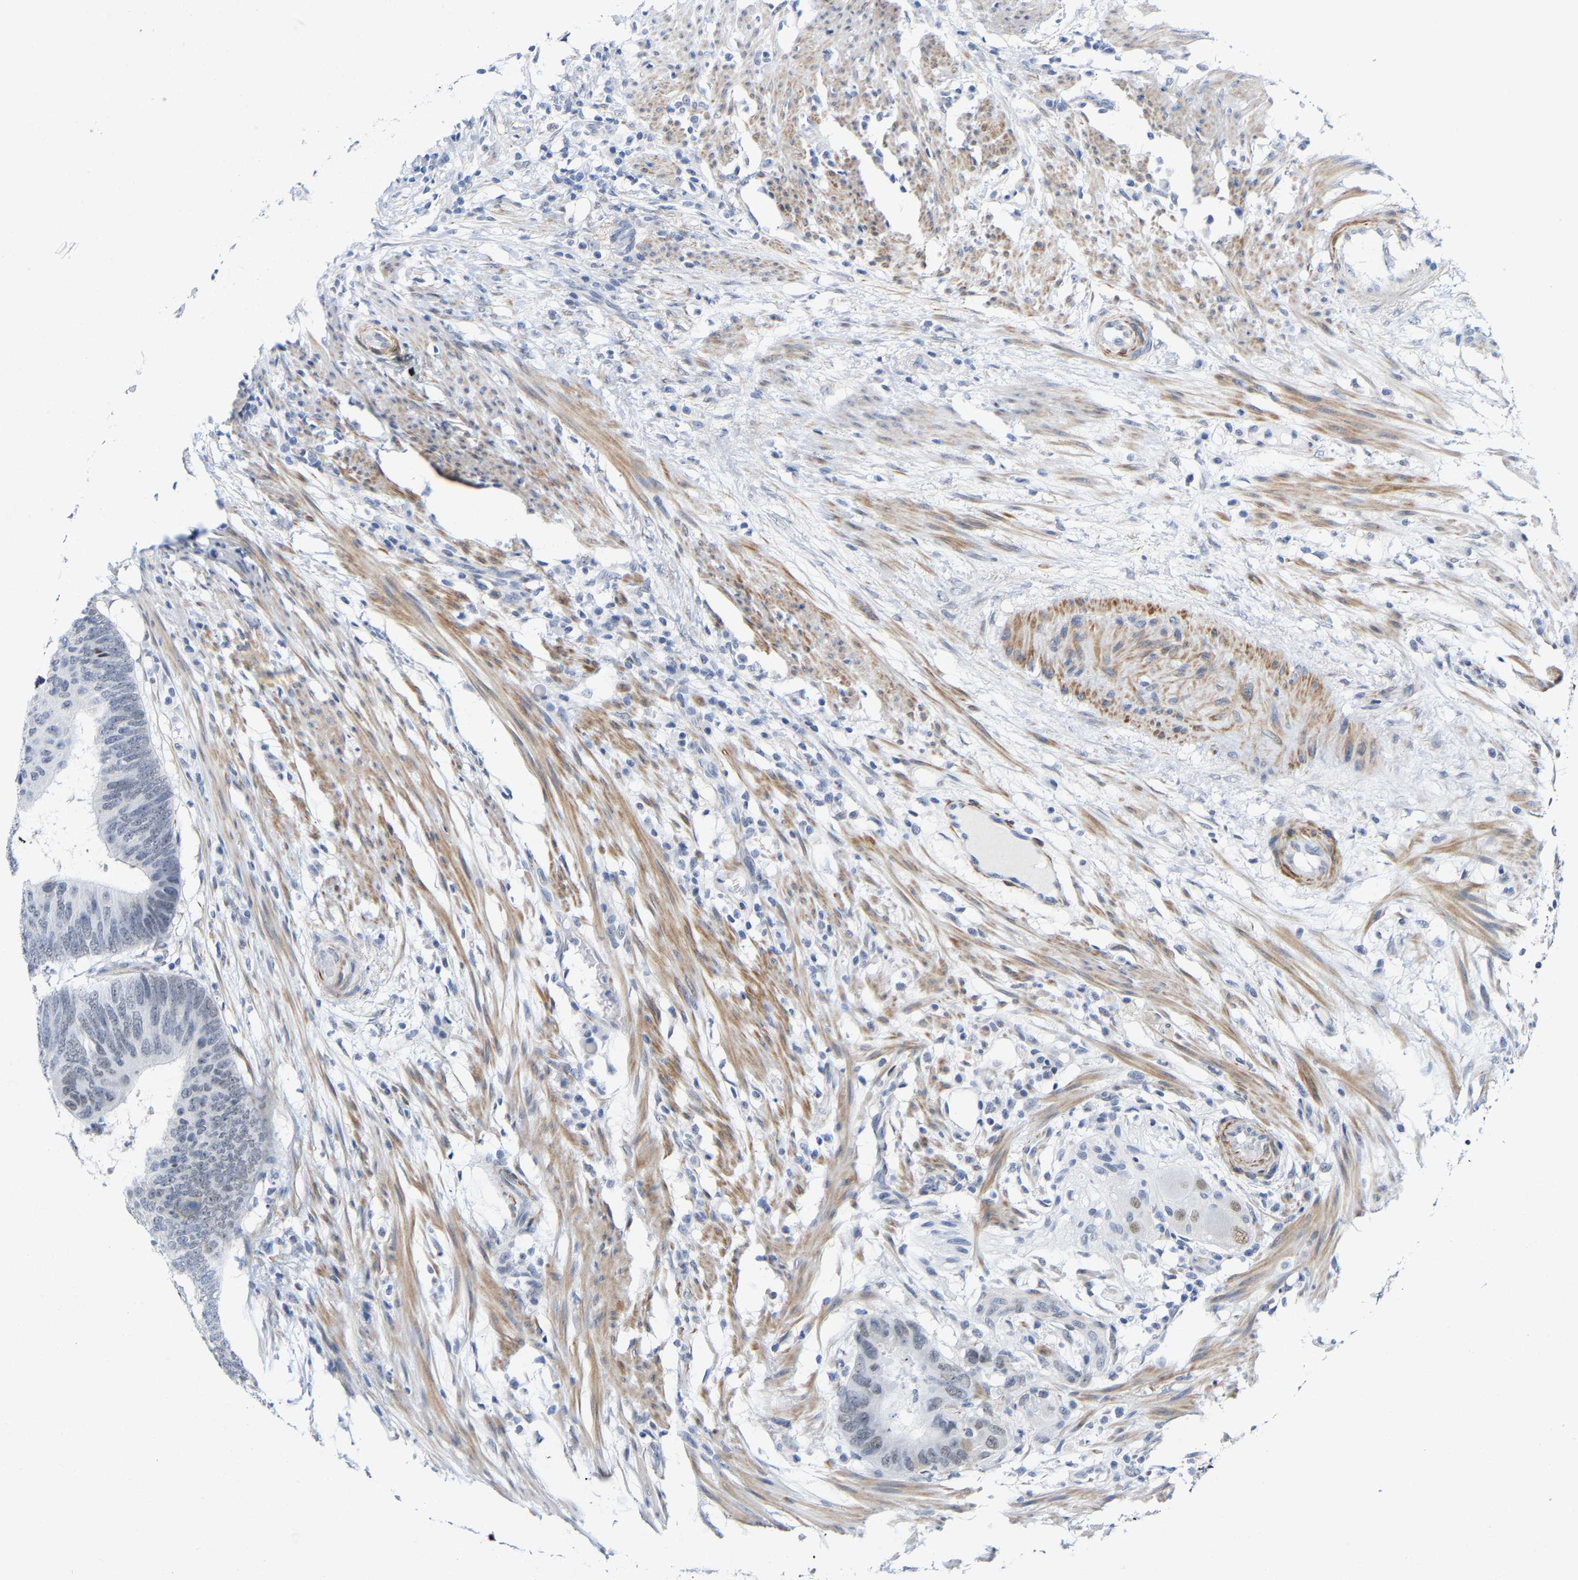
{"staining": {"intensity": "weak", "quantity": "25%-75%", "location": "nuclear"}, "tissue": "colorectal cancer", "cell_type": "Tumor cells", "image_type": "cancer", "snomed": [{"axis": "morphology", "description": "Adenocarcinoma, NOS"}, {"axis": "topography", "description": "Colon"}], "caption": "IHC of colorectal cancer reveals low levels of weak nuclear staining in approximately 25%-75% of tumor cells. The staining was performed using DAB (3,3'-diaminobenzidine), with brown indicating positive protein expression. Nuclei are stained blue with hematoxylin.", "gene": "FAM180A", "patient": {"sex": "male", "age": 56}}